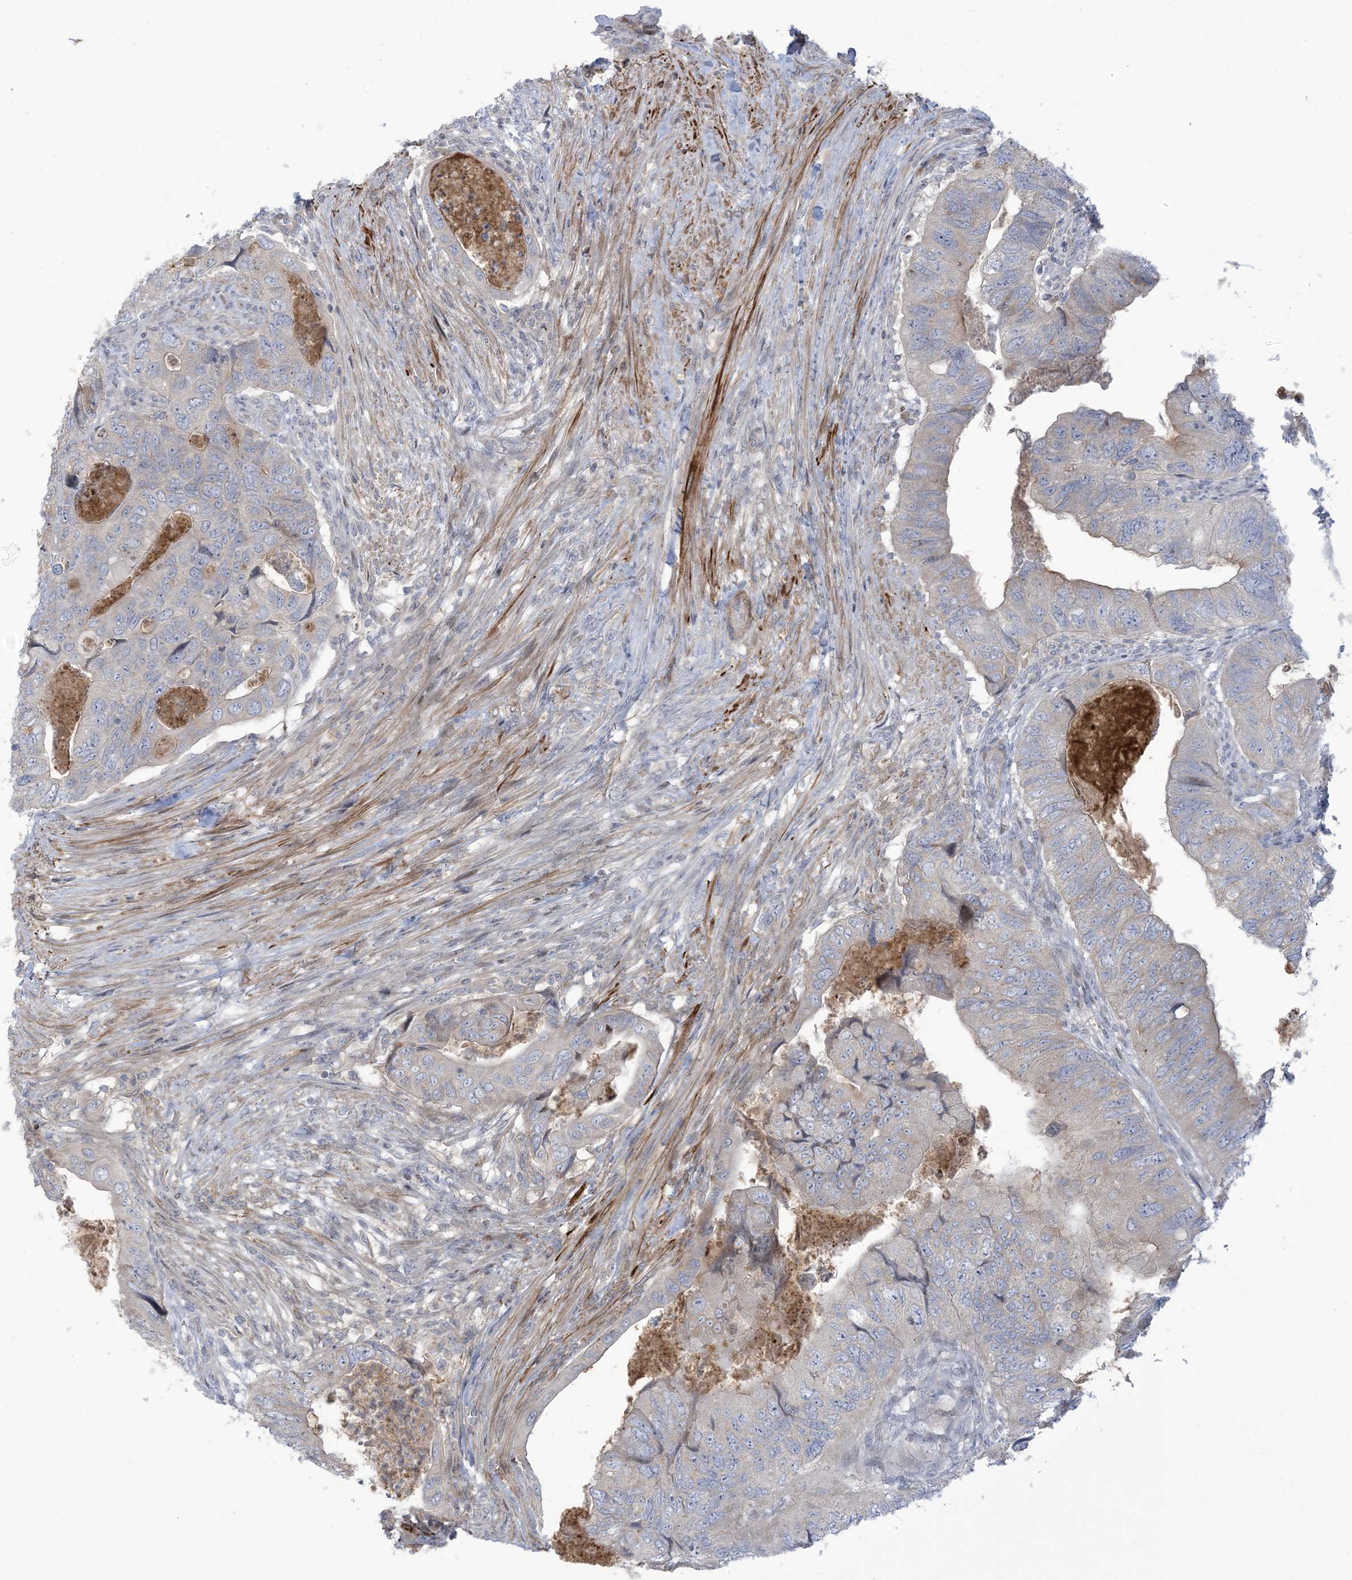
{"staining": {"intensity": "negative", "quantity": "none", "location": "none"}, "tissue": "colorectal cancer", "cell_type": "Tumor cells", "image_type": "cancer", "snomed": [{"axis": "morphology", "description": "Adenocarcinoma, NOS"}, {"axis": "topography", "description": "Rectum"}], "caption": "Immunohistochemistry of adenocarcinoma (colorectal) shows no staining in tumor cells. The staining is performed using DAB (3,3'-diaminobenzidine) brown chromogen with nuclei counter-stained in using hematoxylin.", "gene": "AFTPH", "patient": {"sex": "male", "age": 63}}